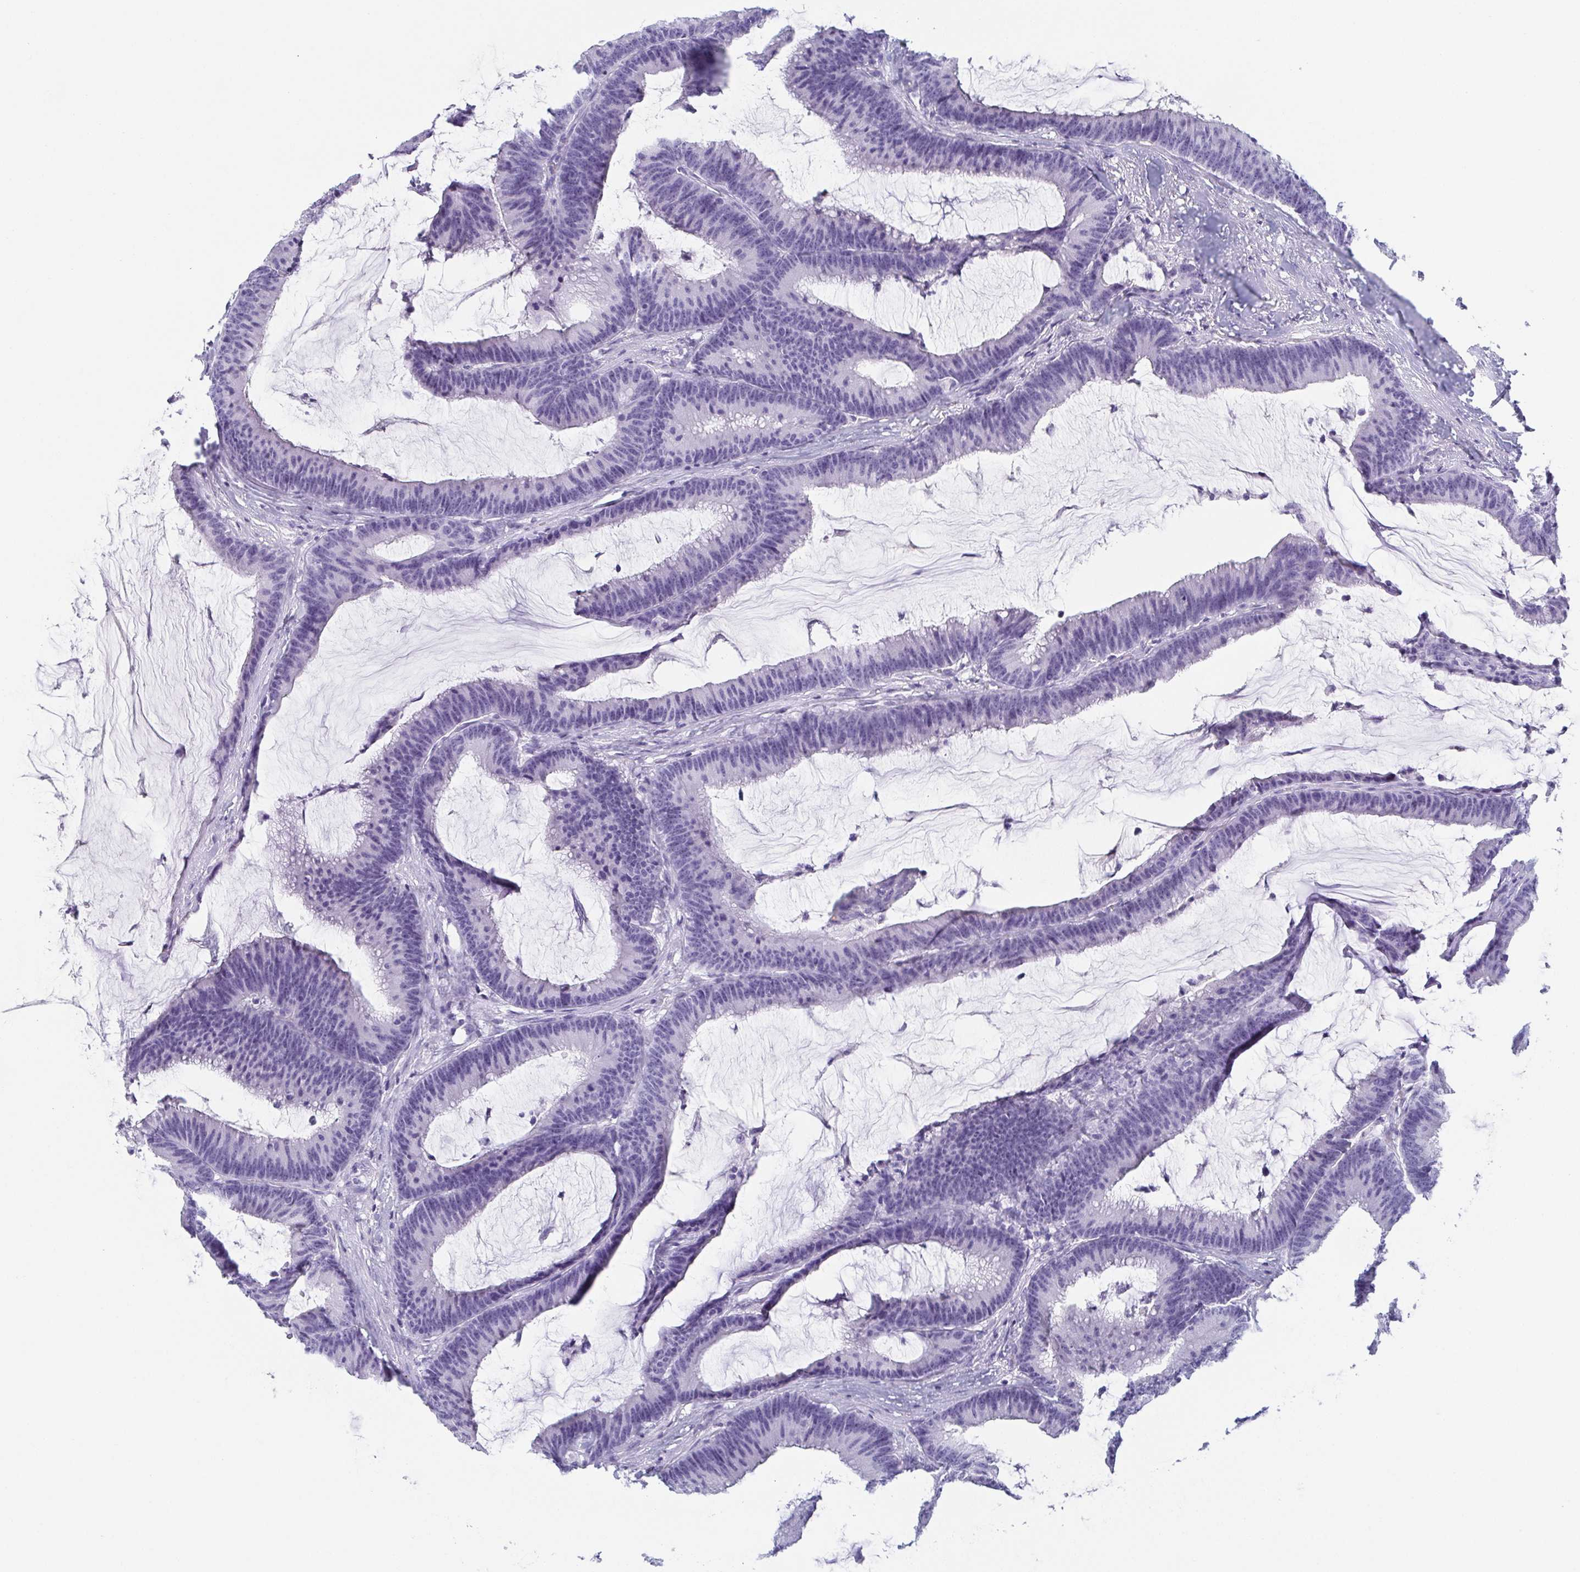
{"staining": {"intensity": "negative", "quantity": "none", "location": "none"}, "tissue": "colorectal cancer", "cell_type": "Tumor cells", "image_type": "cancer", "snomed": [{"axis": "morphology", "description": "Adenocarcinoma, NOS"}, {"axis": "topography", "description": "Colon"}], "caption": "An image of human adenocarcinoma (colorectal) is negative for staining in tumor cells.", "gene": "ZG16B", "patient": {"sex": "female", "age": 78}}